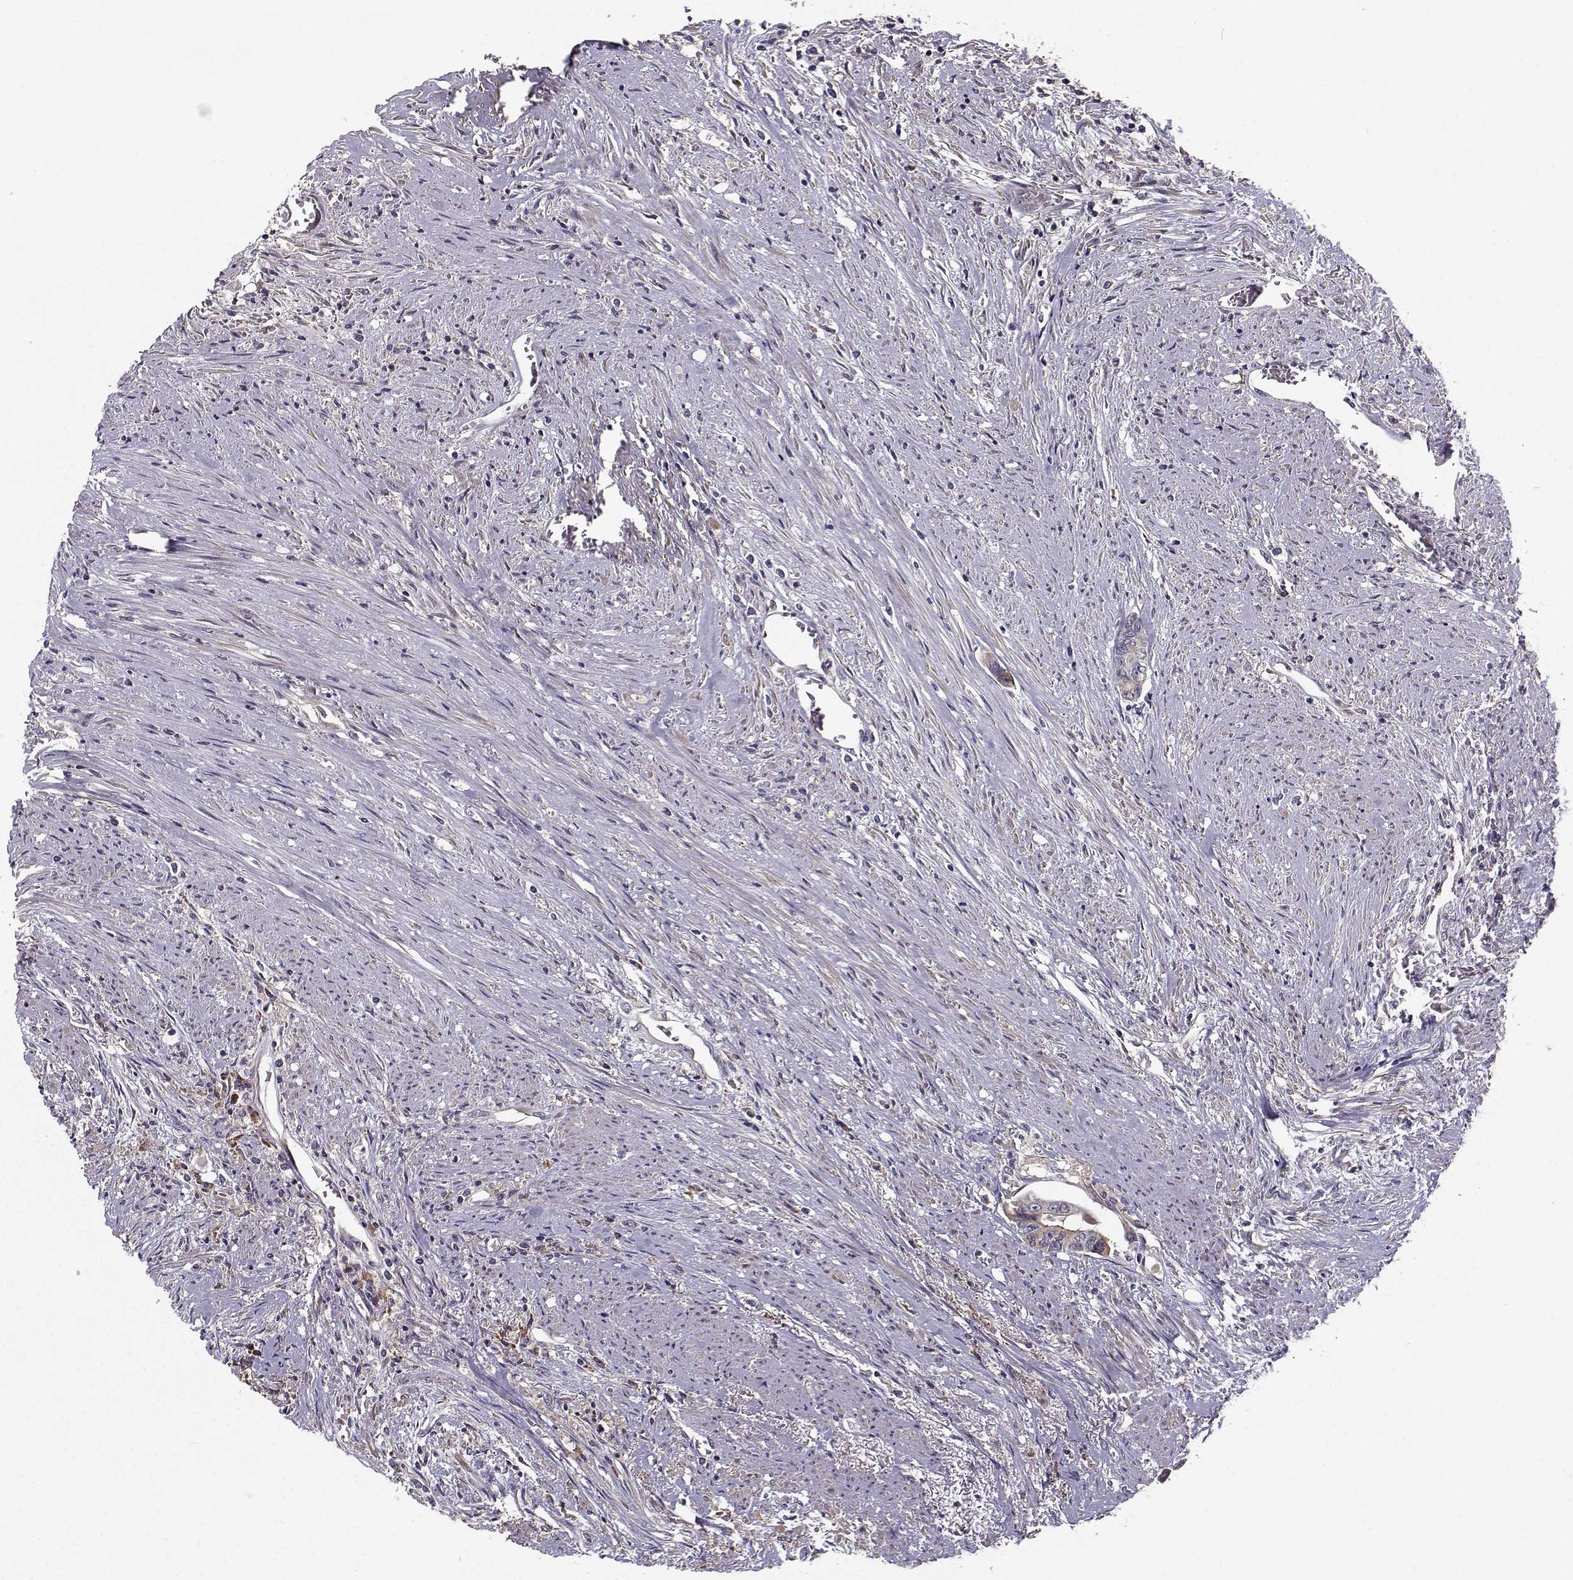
{"staining": {"intensity": "negative", "quantity": "none", "location": "none"}, "tissue": "colorectal cancer", "cell_type": "Tumor cells", "image_type": "cancer", "snomed": [{"axis": "morphology", "description": "Adenocarcinoma, NOS"}, {"axis": "topography", "description": "Rectum"}], "caption": "An image of colorectal adenocarcinoma stained for a protein displays no brown staining in tumor cells.", "gene": "ENTPD8", "patient": {"sex": "male", "age": 59}}